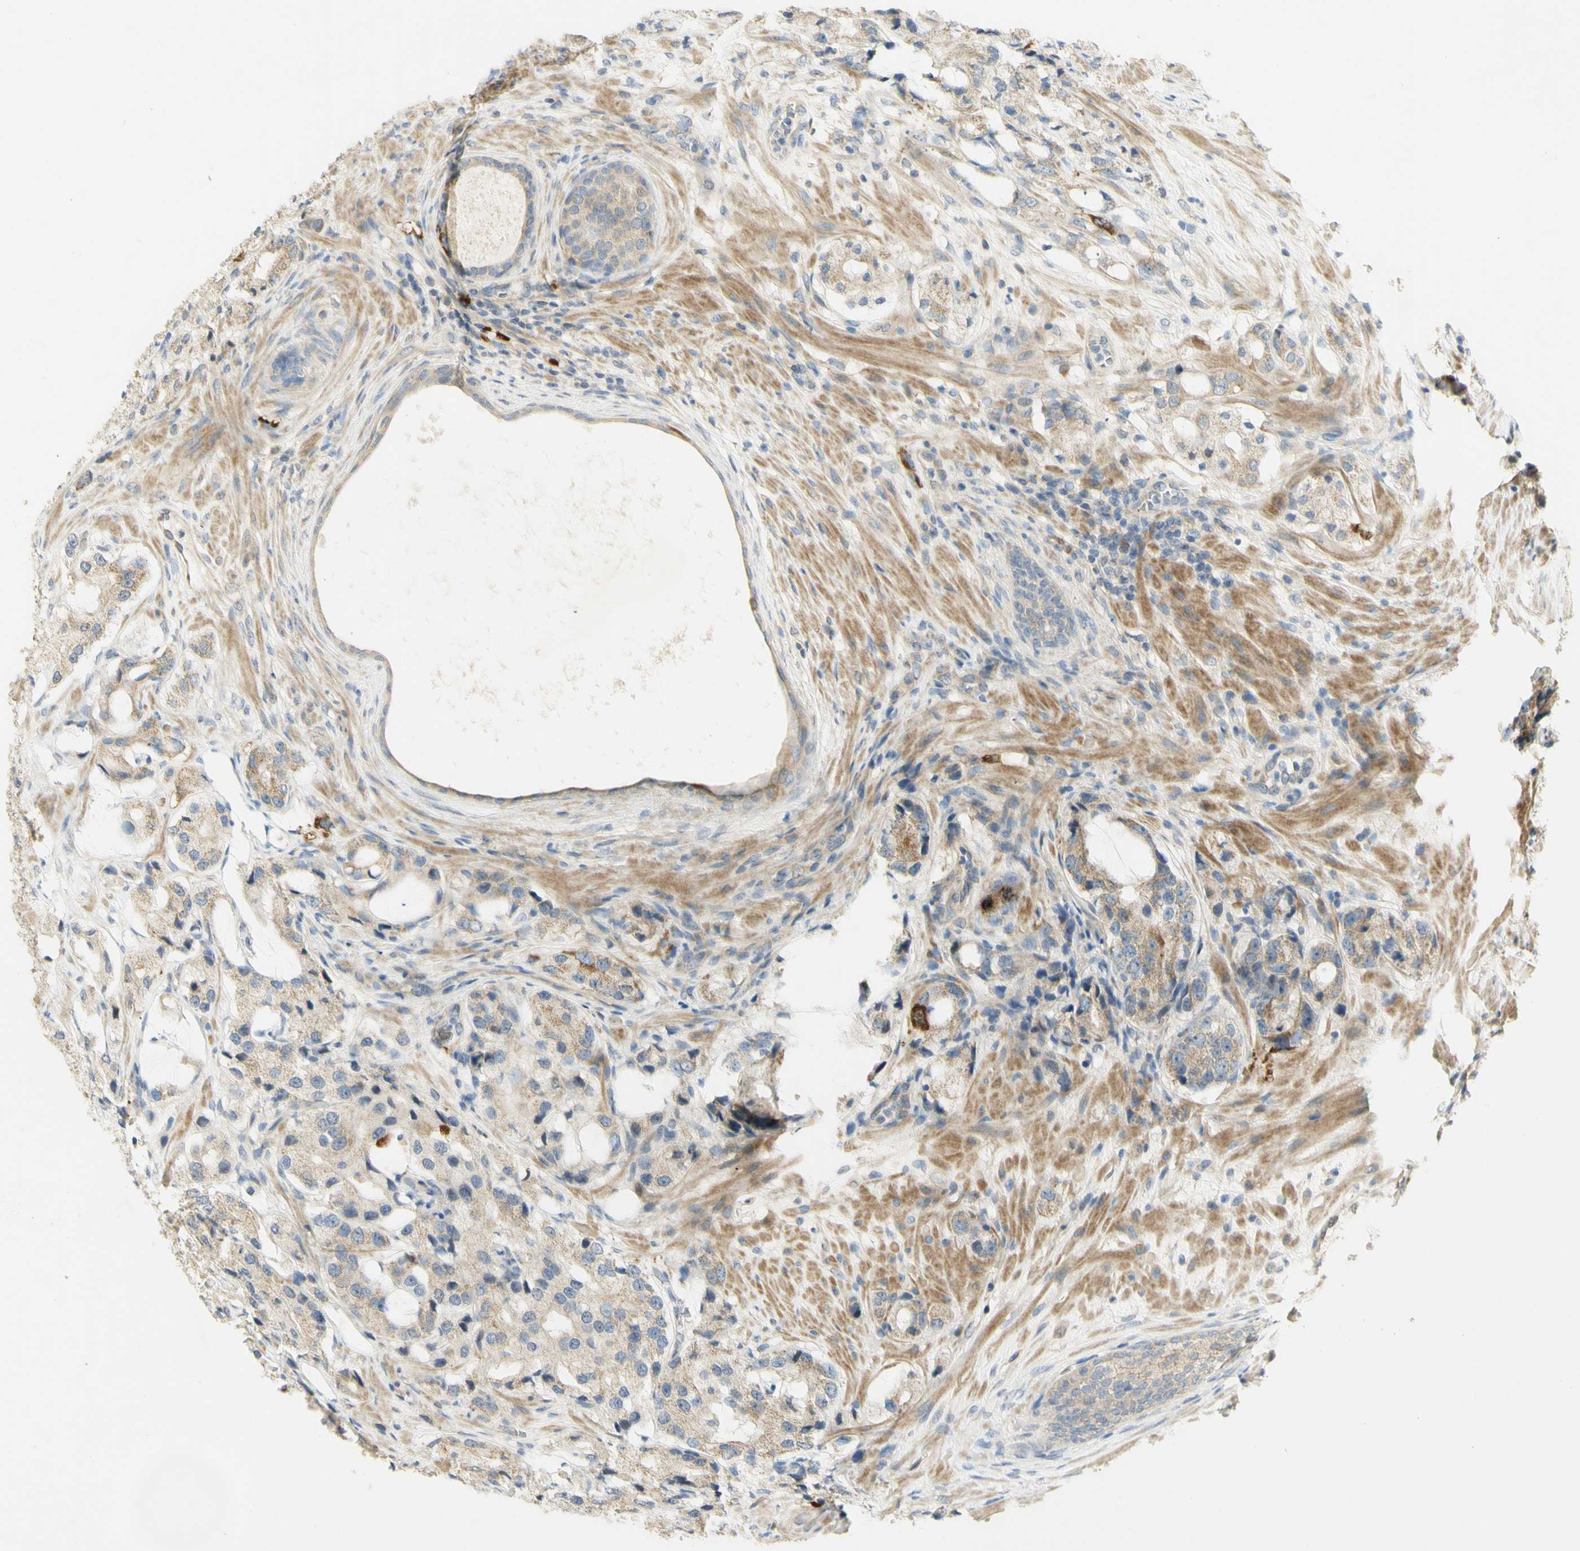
{"staining": {"intensity": "moderate", "quantity": ">75%", "location": "cytoplasmic/membranous"}, "tissue": "prostate cancer", "cell_type": "Tumor cells", "image_type": "cancer", "snomed": [{"axis": "morphology", "description": "Adenocarcinoma, High grade"}, {"axis": "topography", "description": "Prostate"}], "caption": "This image displays immunohistochemistry staining of prostate high-grade adenocarcinoma, with medium moderate cytoplasmic/membranous positivity in about >75% of tumor cells.", "gene": "KIF11", "patient": {"sex": "male", "age": 65}}